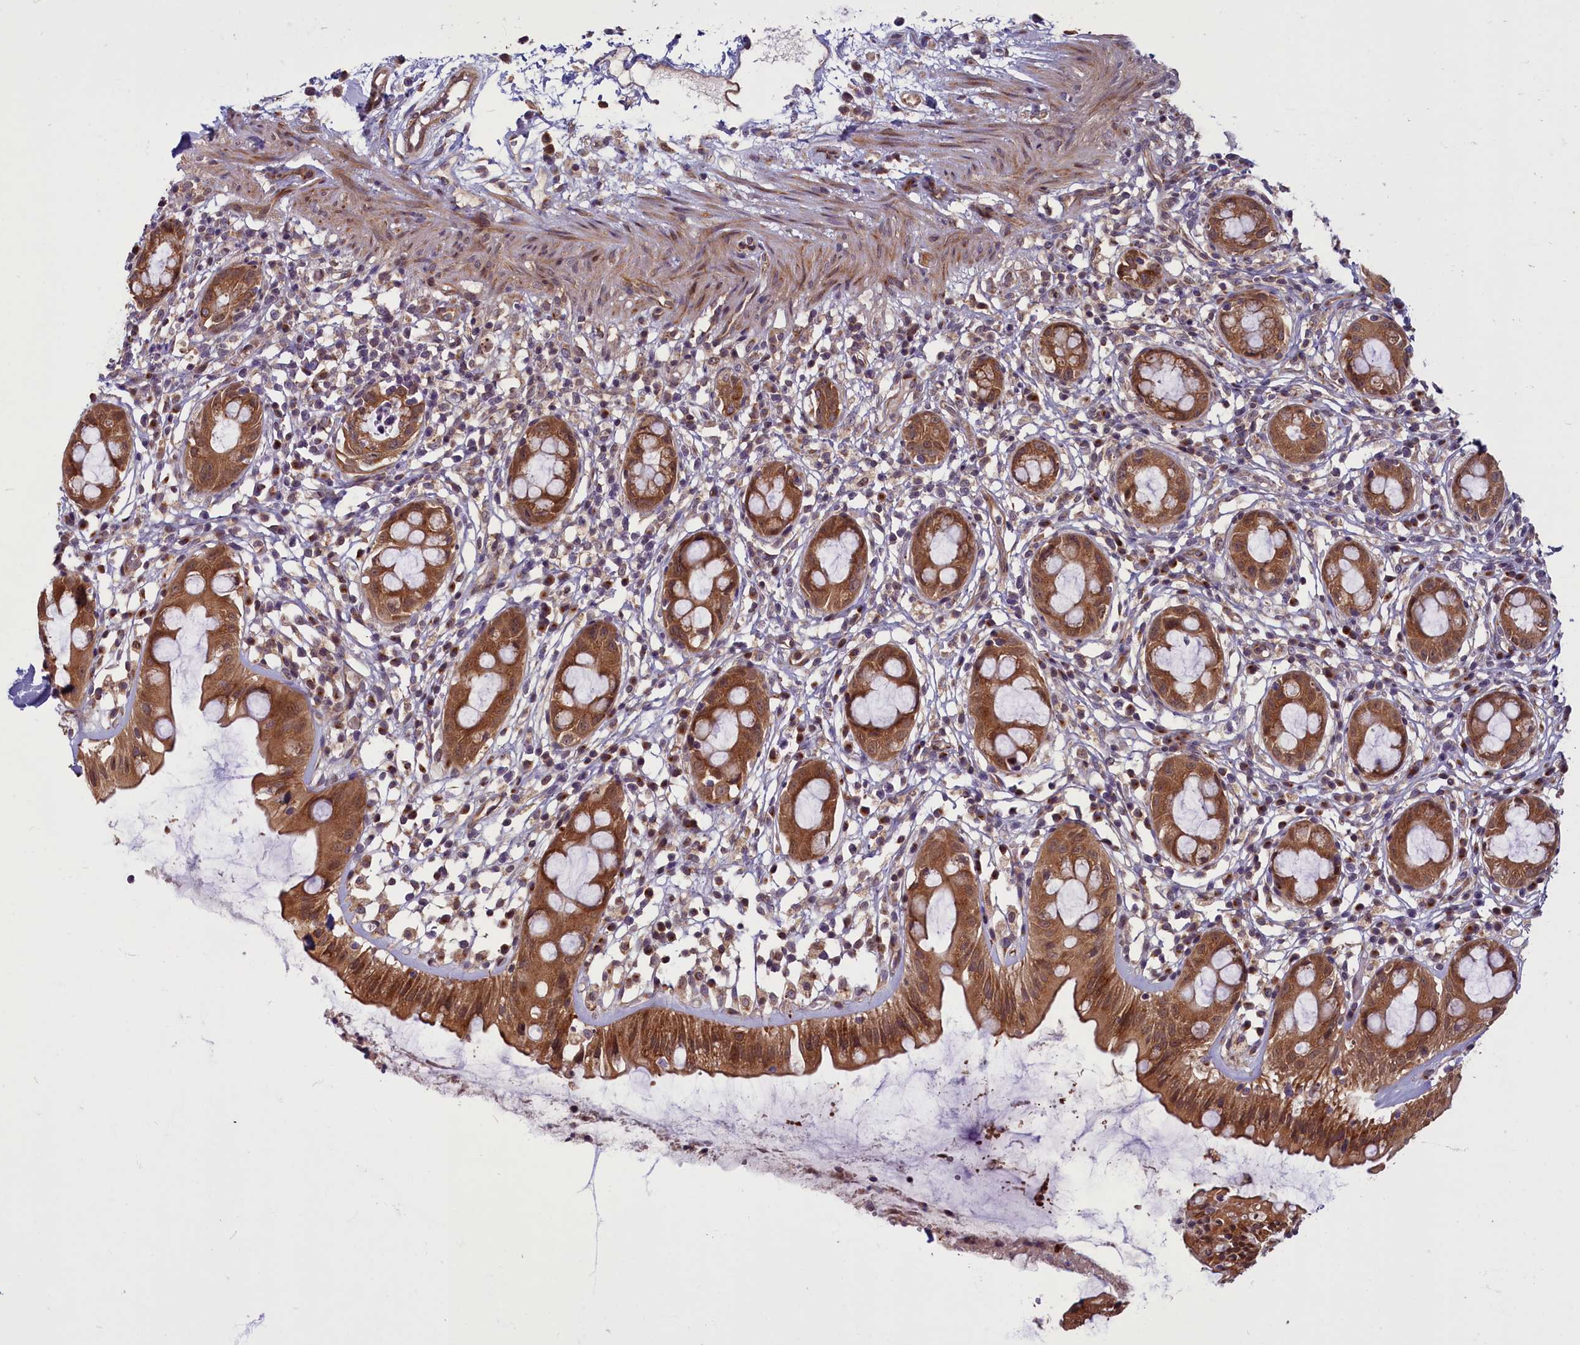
{"staining": {"intensity": "strong", "quantity": ">75%", "location": "cytoplasmic/membranous"}, "tissue": "rectum", "cell_type": "Glandular cells", "image_type": "normal", "snomed": [{"axis": "morphology", "description": "Normal tissue, NOS"}, {"axis": "topography", "description": "Rectum"}], "caption": "Unremarkable rectum exhibits strong cytoplasmic/membranous staining in about >75% of glandular cells.", "gene": "ENSG00000274944", "patient": {"sex": "female", "age": 57}}